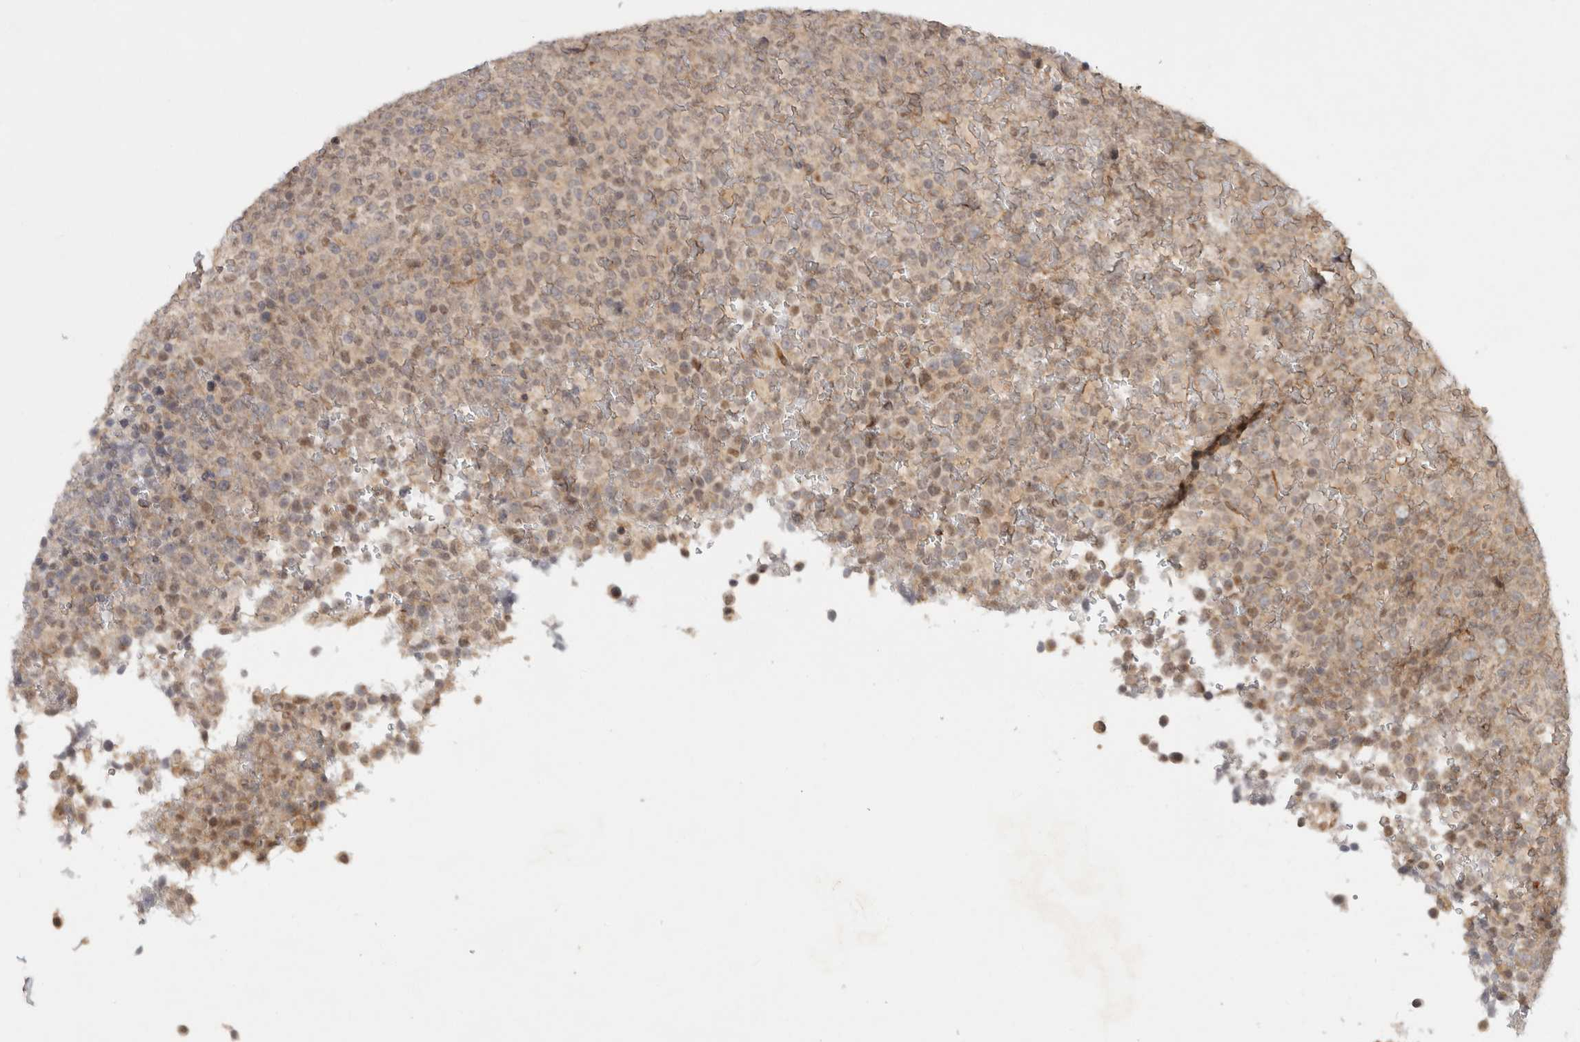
{"staining": {"intensity": "weak", "quantity": "25%-75%", "location": "nuclear"}, "tissue": "lymphoma", "cell_type": "Tumor cells", "image_type": "cancer", "snomed": [{"axis": "morphology", "description": "Malignant lymphoma, non-Hodgkin's type, High grade"}, {"axis": "topography", "description": "Lymph node"}], "caption": "Tumor cells exhibit weak nuclear staining in about 25%-75% of cells in lymphoma.", "gene": "ZNF318", "patient": {"sex": "male", "age": 13}}